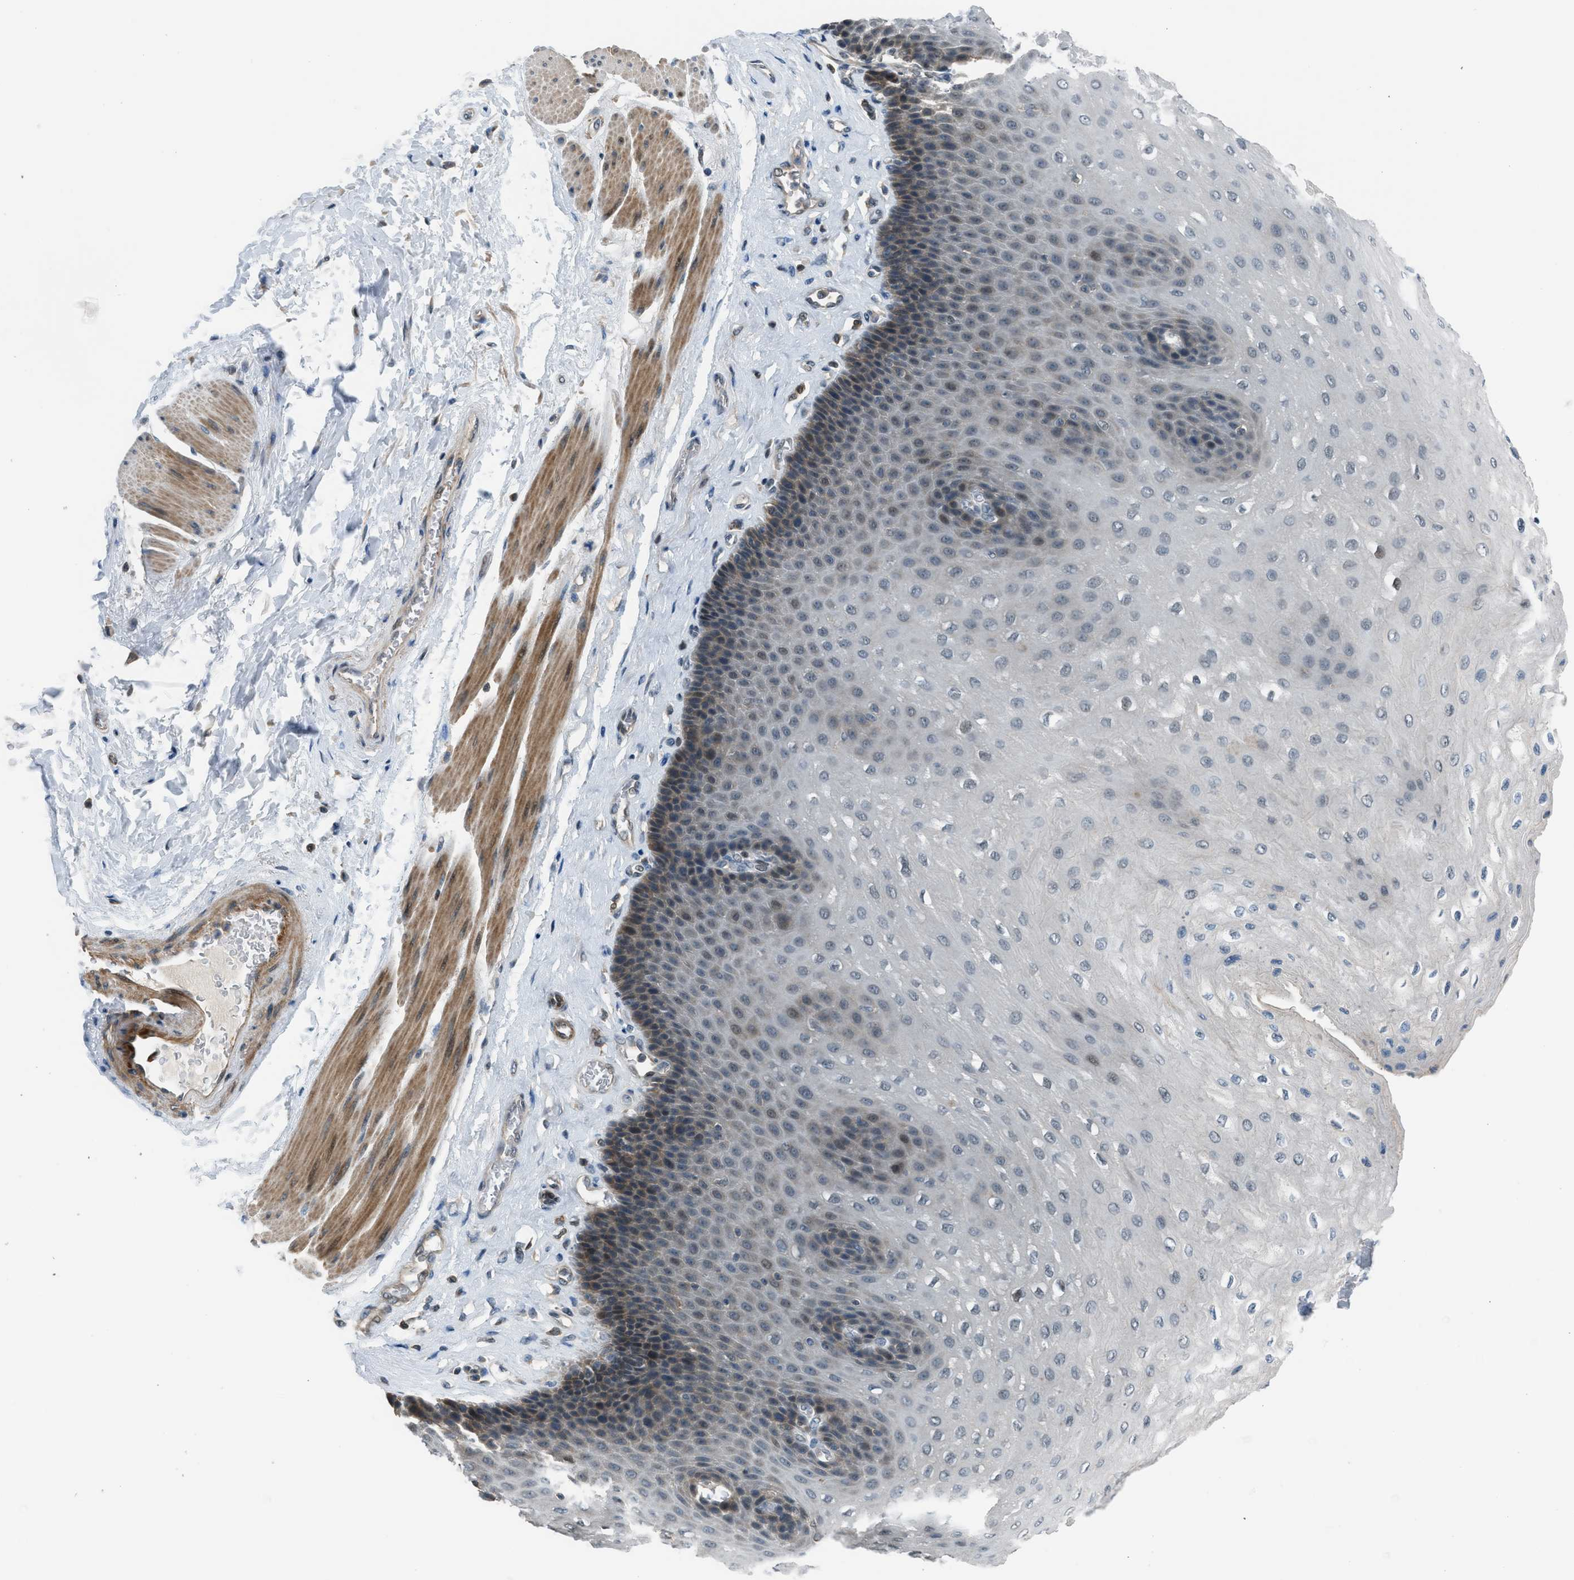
{"staining": {"intensity": "weak", "quantity": "25%-75%", "location": "cytoplasmic/membranous,nuclear"}, "tissue": "esophagus", "cell_type": "Squamous epithelial cells", "image_type": "normal", "snomed": [{"axis": "morphology", "description": "Normal tissue, NOS"}, {"axis": "topography", "description": "Esophagus"}], "caption": "Protein expression analysis of unremarkable esophagus demonstrates weak cytoplasmic/membranous,nuclear expression in about 25%-75% of squamous epithelial cells. The protein is stained brown, and the nuclei are stained in blue (DAB (3,3'-diaminobenzidine) IHC with brightfield microscopy, high magnification).", "gene": "LMLN", "patient": {"sex": "female", "age": 72}}